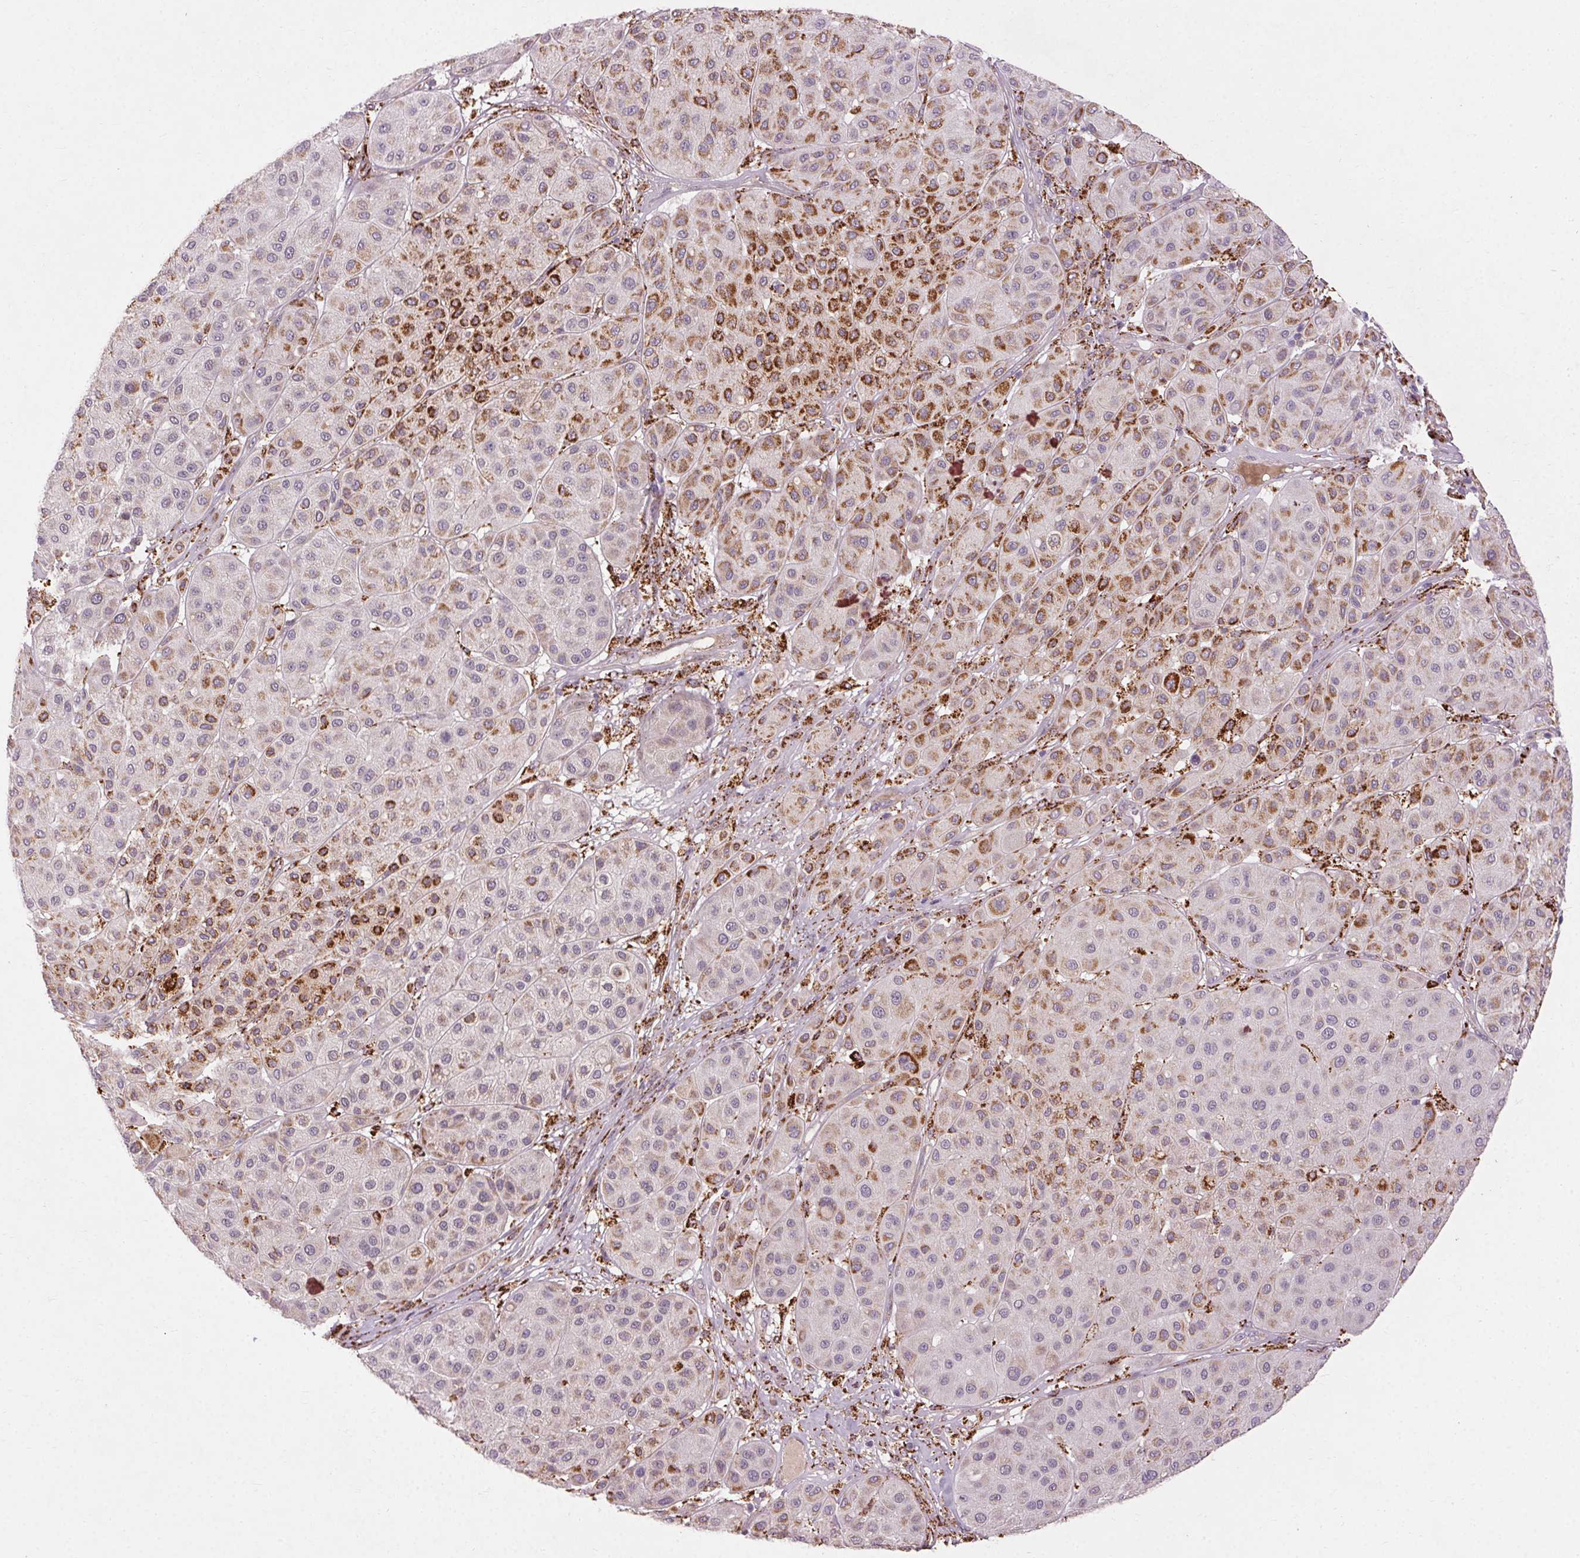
{"staining": {"intensity": "strong", "quantity": "25%-75%", "location": "cytoplasmic/membranous"}, "tissue": "melanoma", "cell_type": "Tumor cells", "image_type": "cancer", "snomed": [{"axis": "morphology", "description": "Malignant melanoma, Metastatic site"}, {"axis": "topography", "description": "Smooth muscle"}], "caption": "A brown stain shows strong cytoplasmic/membranous staining of a protein in human melanoma tumor cells.", "gene": "REP15", "patient": {"sex": "male", "age": 41}}